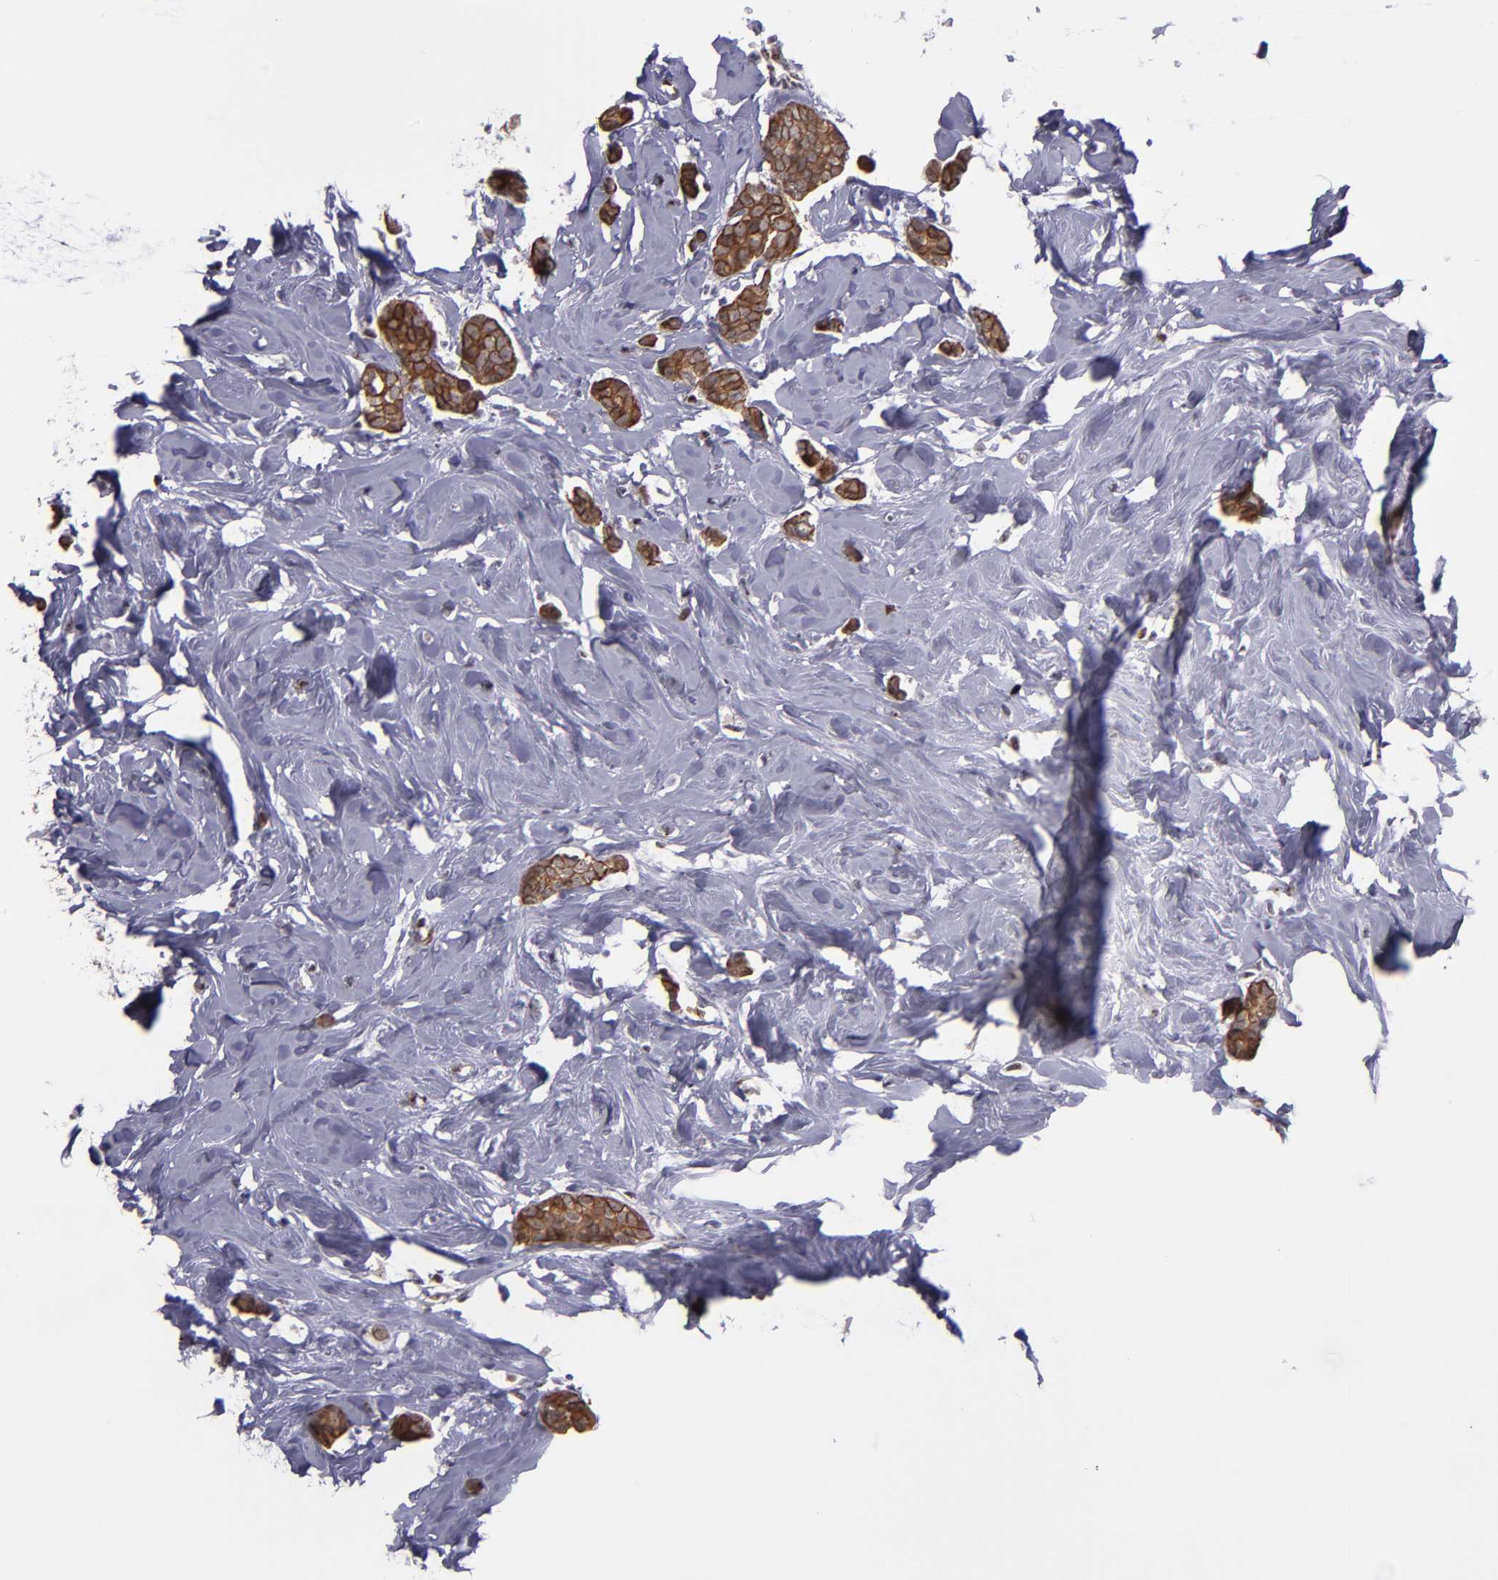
{"staining": {"intensity": "moderate", "quantity": ">75%", "location": "cytoplasmic/membranous"}, "tissue": "breast cancer", "cell_type": "Tumor cells", "image_type": "cancer", "snomed": [{"axis": "morphology", "description": "Duct carcinoma"}, {"axis": "topography", "description": "Breast"}], "caption": "Immunohistochemical staining of human breast cancer exhibits moderate cytoplasmic/membranous protein staining in approximately >75% of tumor cells.", "gene": "DDX24", "patient": {"sex": "female", "age": 84}}